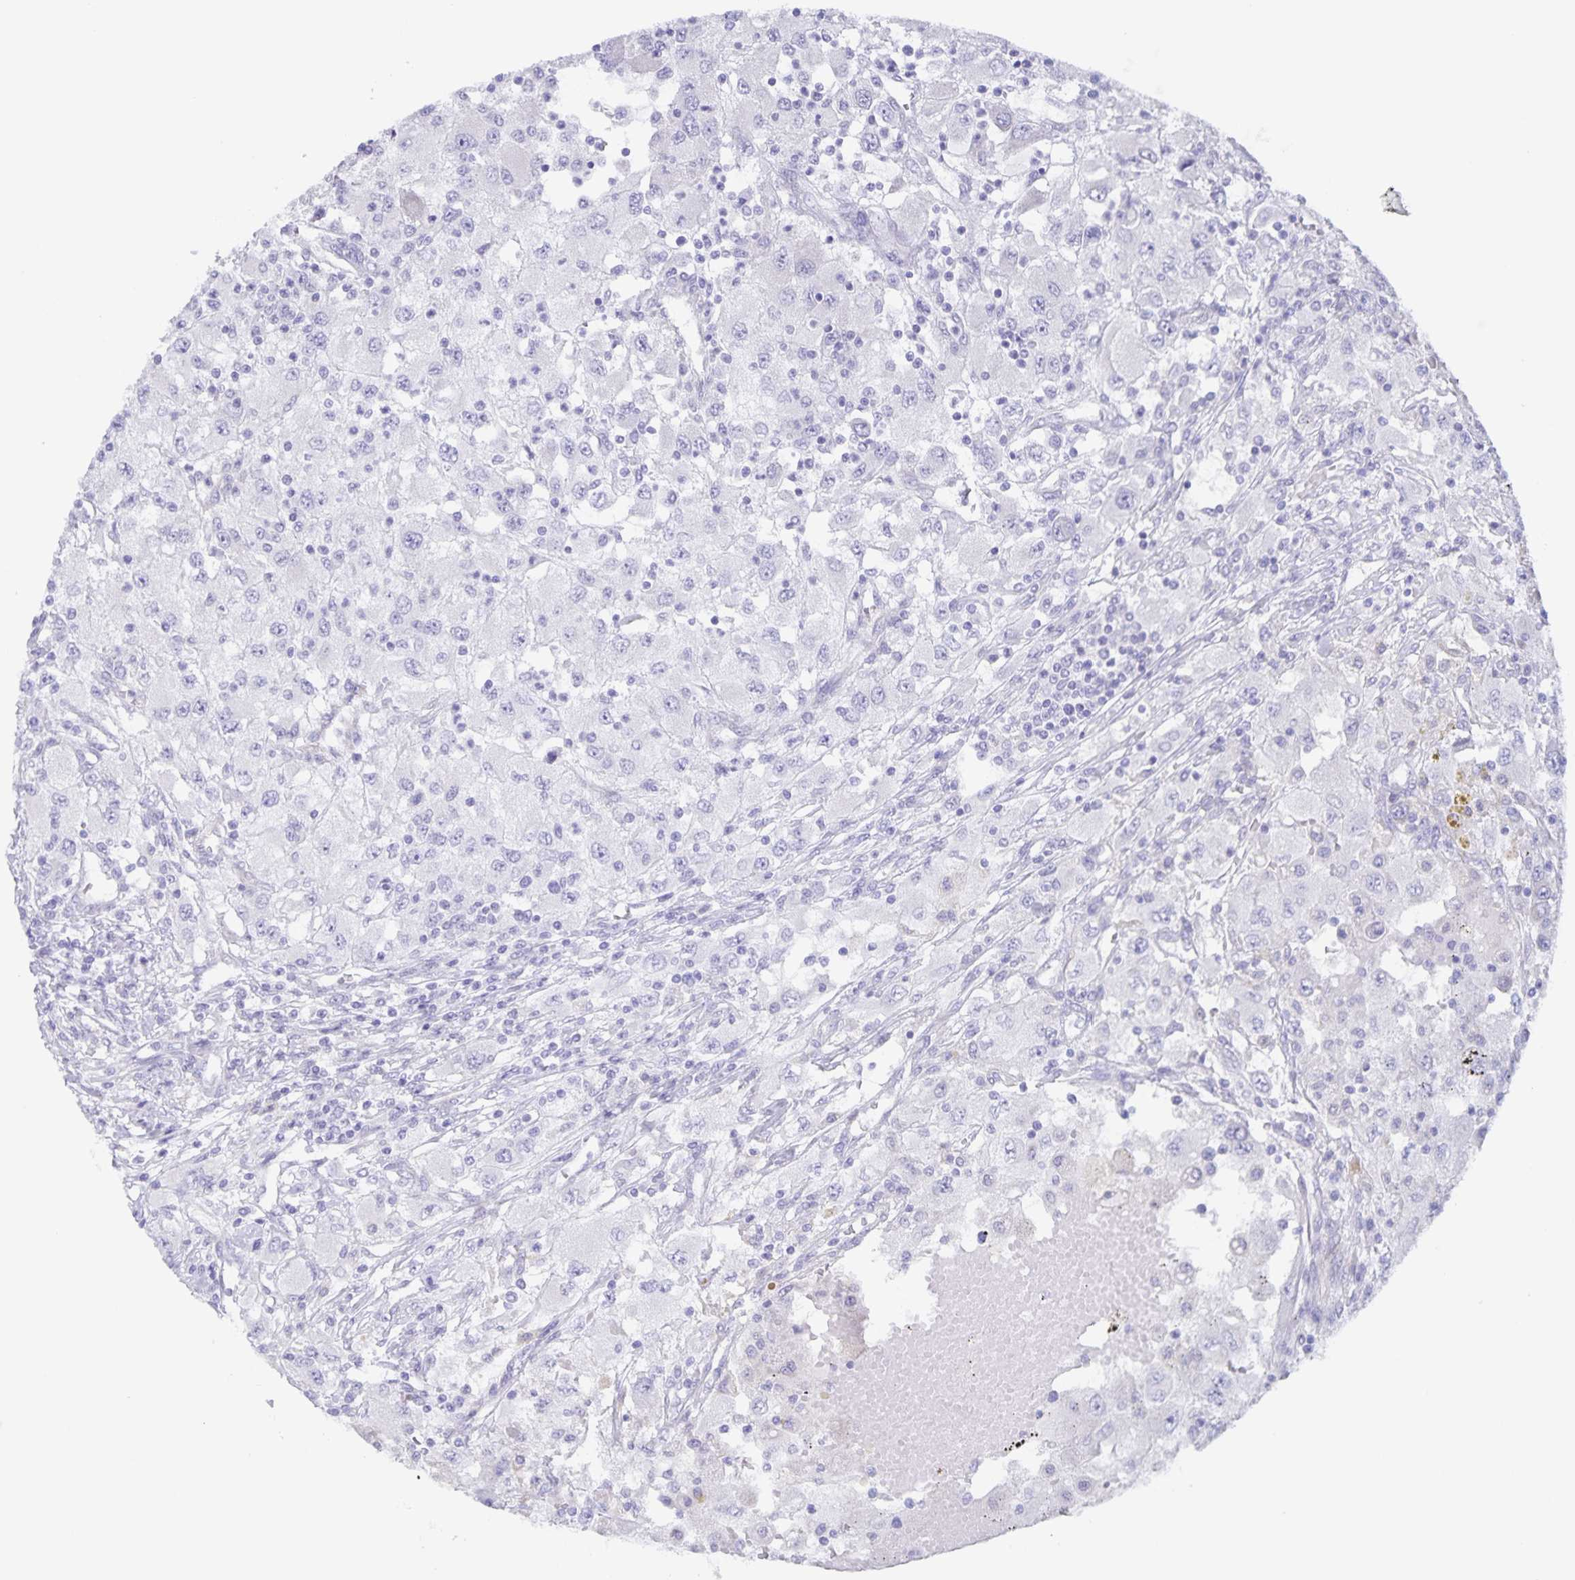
{"staining": {"intensity": "negative", "quantity": "none", "location": "none"}, "tissue": "renal cancer", "cell_type": "Tumor cells", "image_type": "cancer", "snomed": [{"axis": "morphology", "description": "Adenocarcinoma, NOS"}, {"axis": "topography", "description": "Kidney"}], "caption": "Immunohistochemistry (IHC) photomicrograph of neoplastic tissue: adenocarcinoma (renal) stained with DAB (3,3'-diaminobenzidine) shows no significant protein positivity in tumor cells.", "gene": "AQP4", "patient": {"sex": "female", "age": 67}}